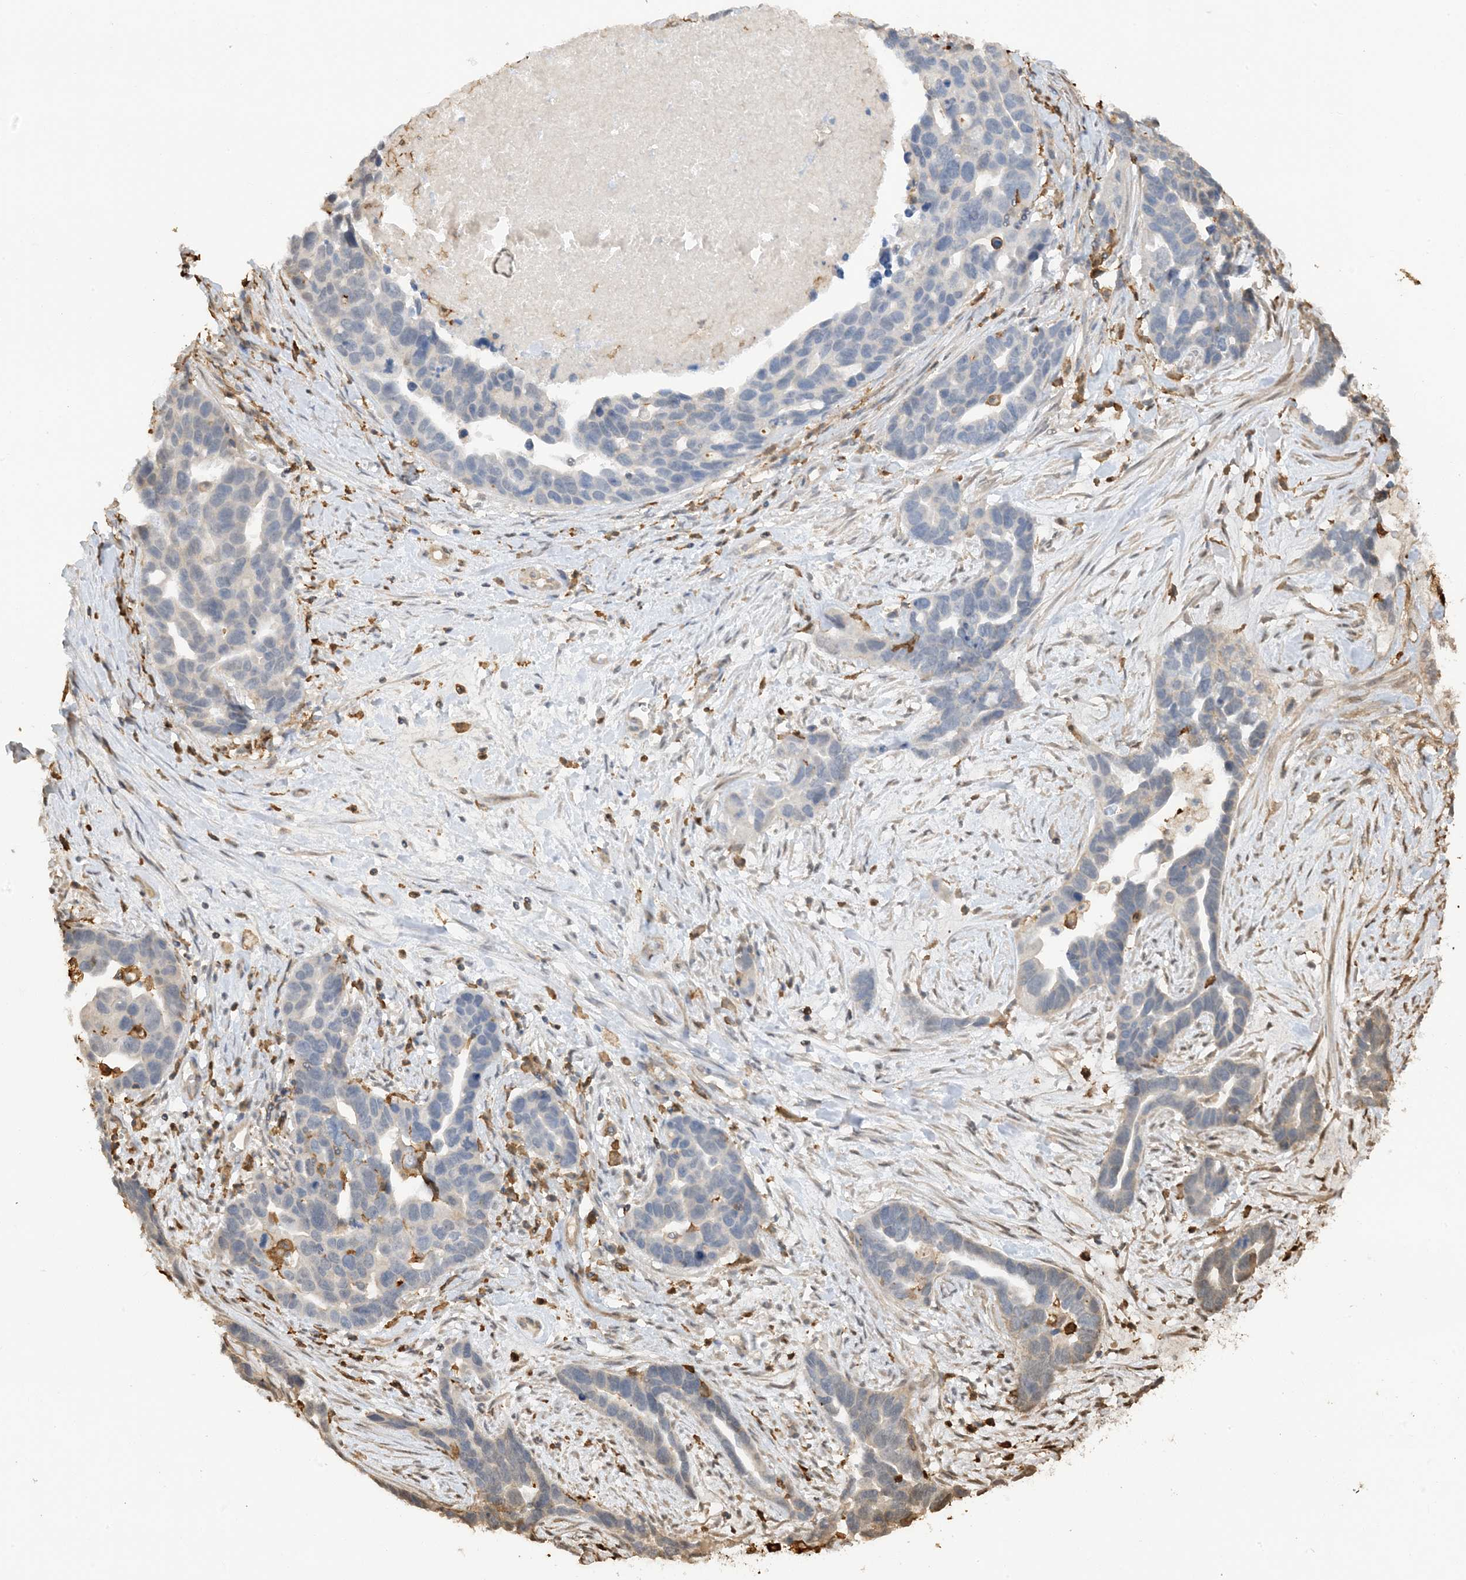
{"staining": {"intensity": "negative", "quantity": "none", "location": "none"}, "tissue": "ovarian cancer", "cell_type": "Tumor cells", "image_type": "cancer", "snomed": [{"axis": "morphology", "description": "Cystadenocarcinoma, serous, NOS"}, {"axis": "topography", "description": "Ovary"}], "caption": "This is a image of immunohistochemistry (IHC) staining of ovarian cancer, which shows no positivity in tumor cells.", "gene": "PHACTR2", "patient": {"sex": "female", "age": 54}}